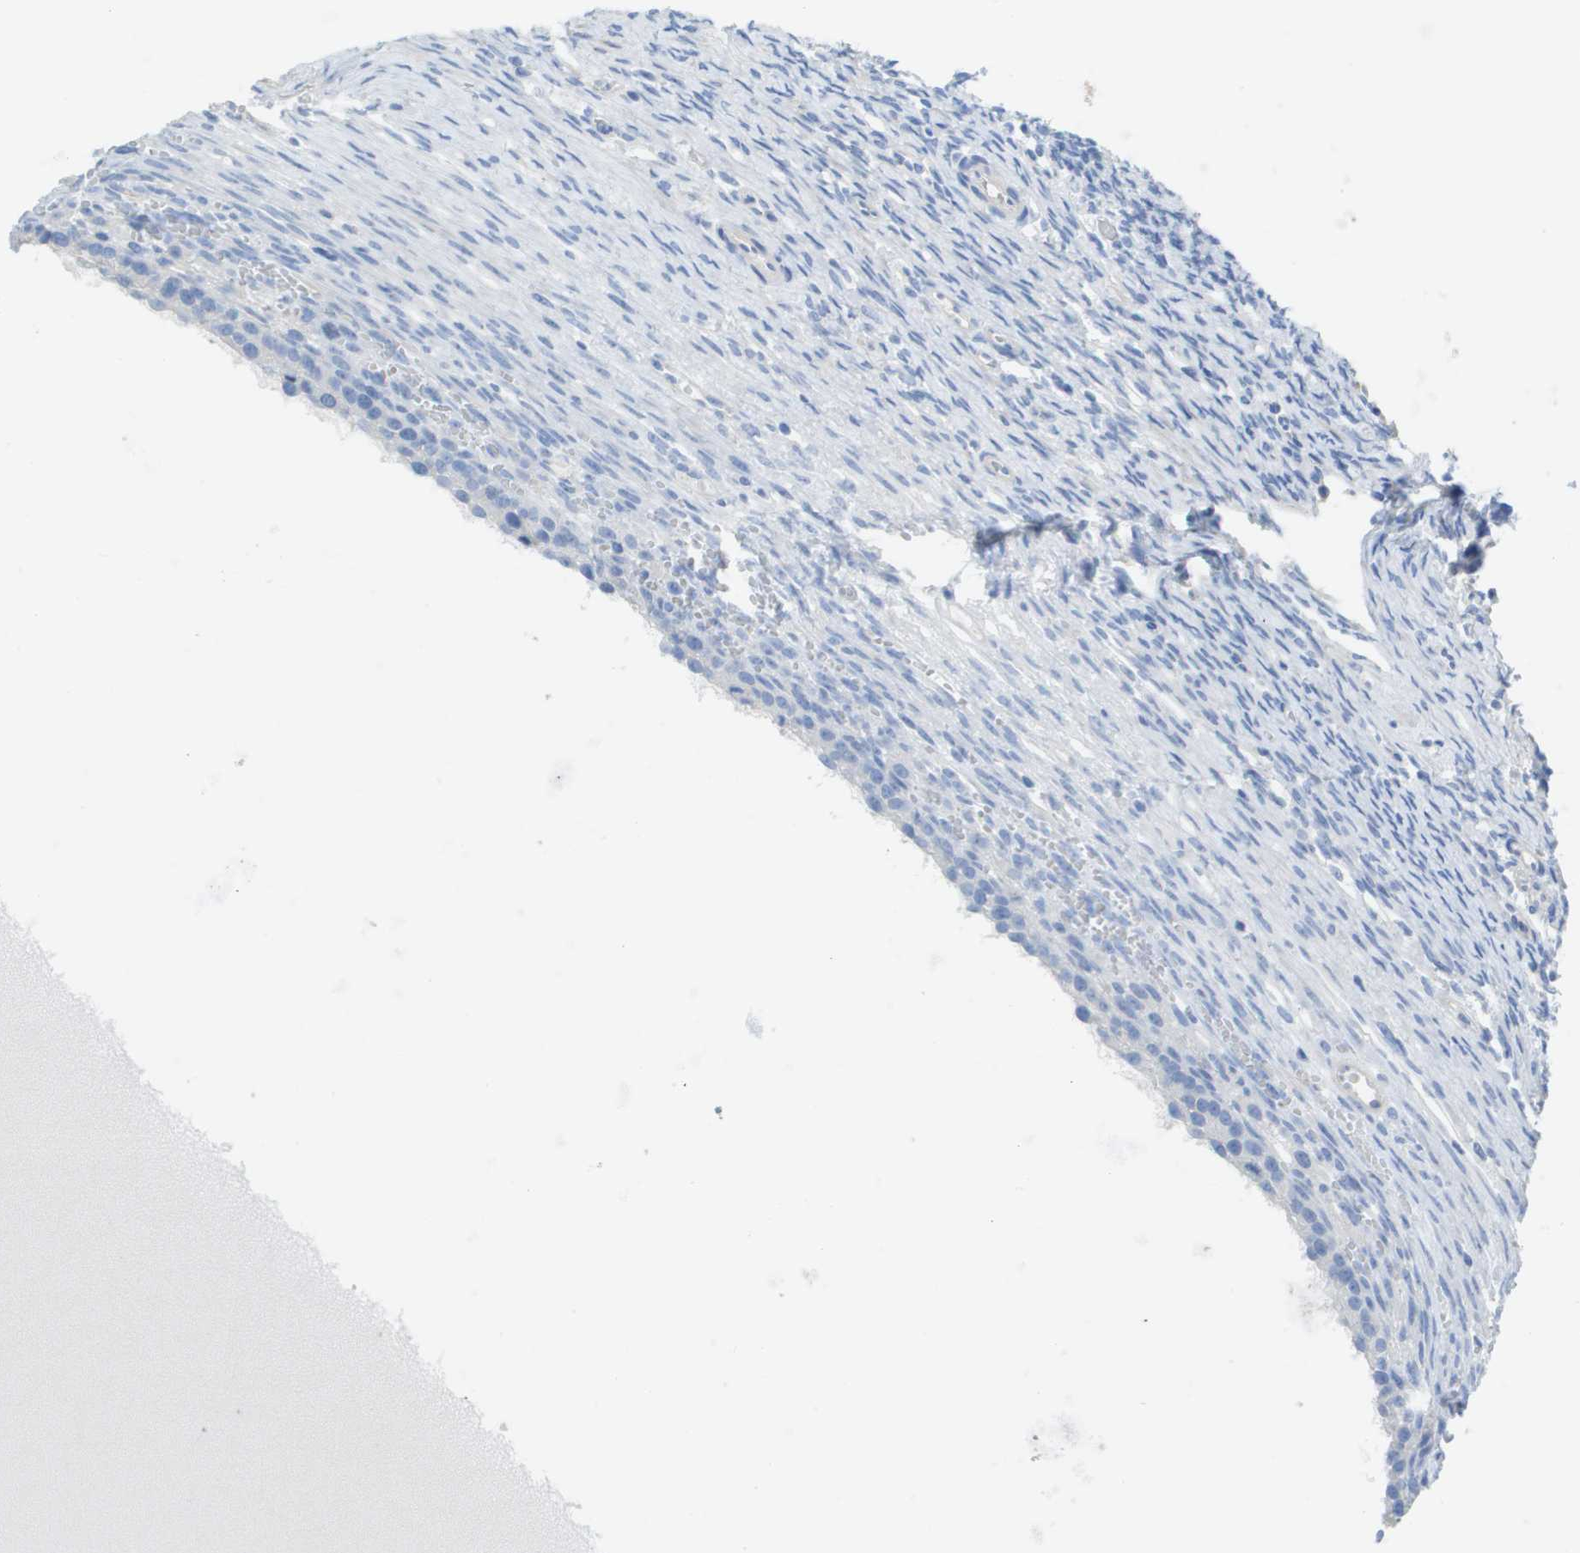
{"staining": {"intensity": "negative", "quantity": "none", "location": "none"}, "tissue": "ovary", "cell_type": "Ovarian stroma cells", "image_type": "normal", "snomed": [{"axis": "morphology", "description": "Normal tissue, NOS"}, {"axis": "topography", "description": "Ovary"}], "caption": "IHC micrograph of unremarkable ovary: ovary stained with DAB exhibits no significant protein staining in ovarian stroma cells.", "gene": "MYL3", "patient": {"sex": "female", "age": 33}}